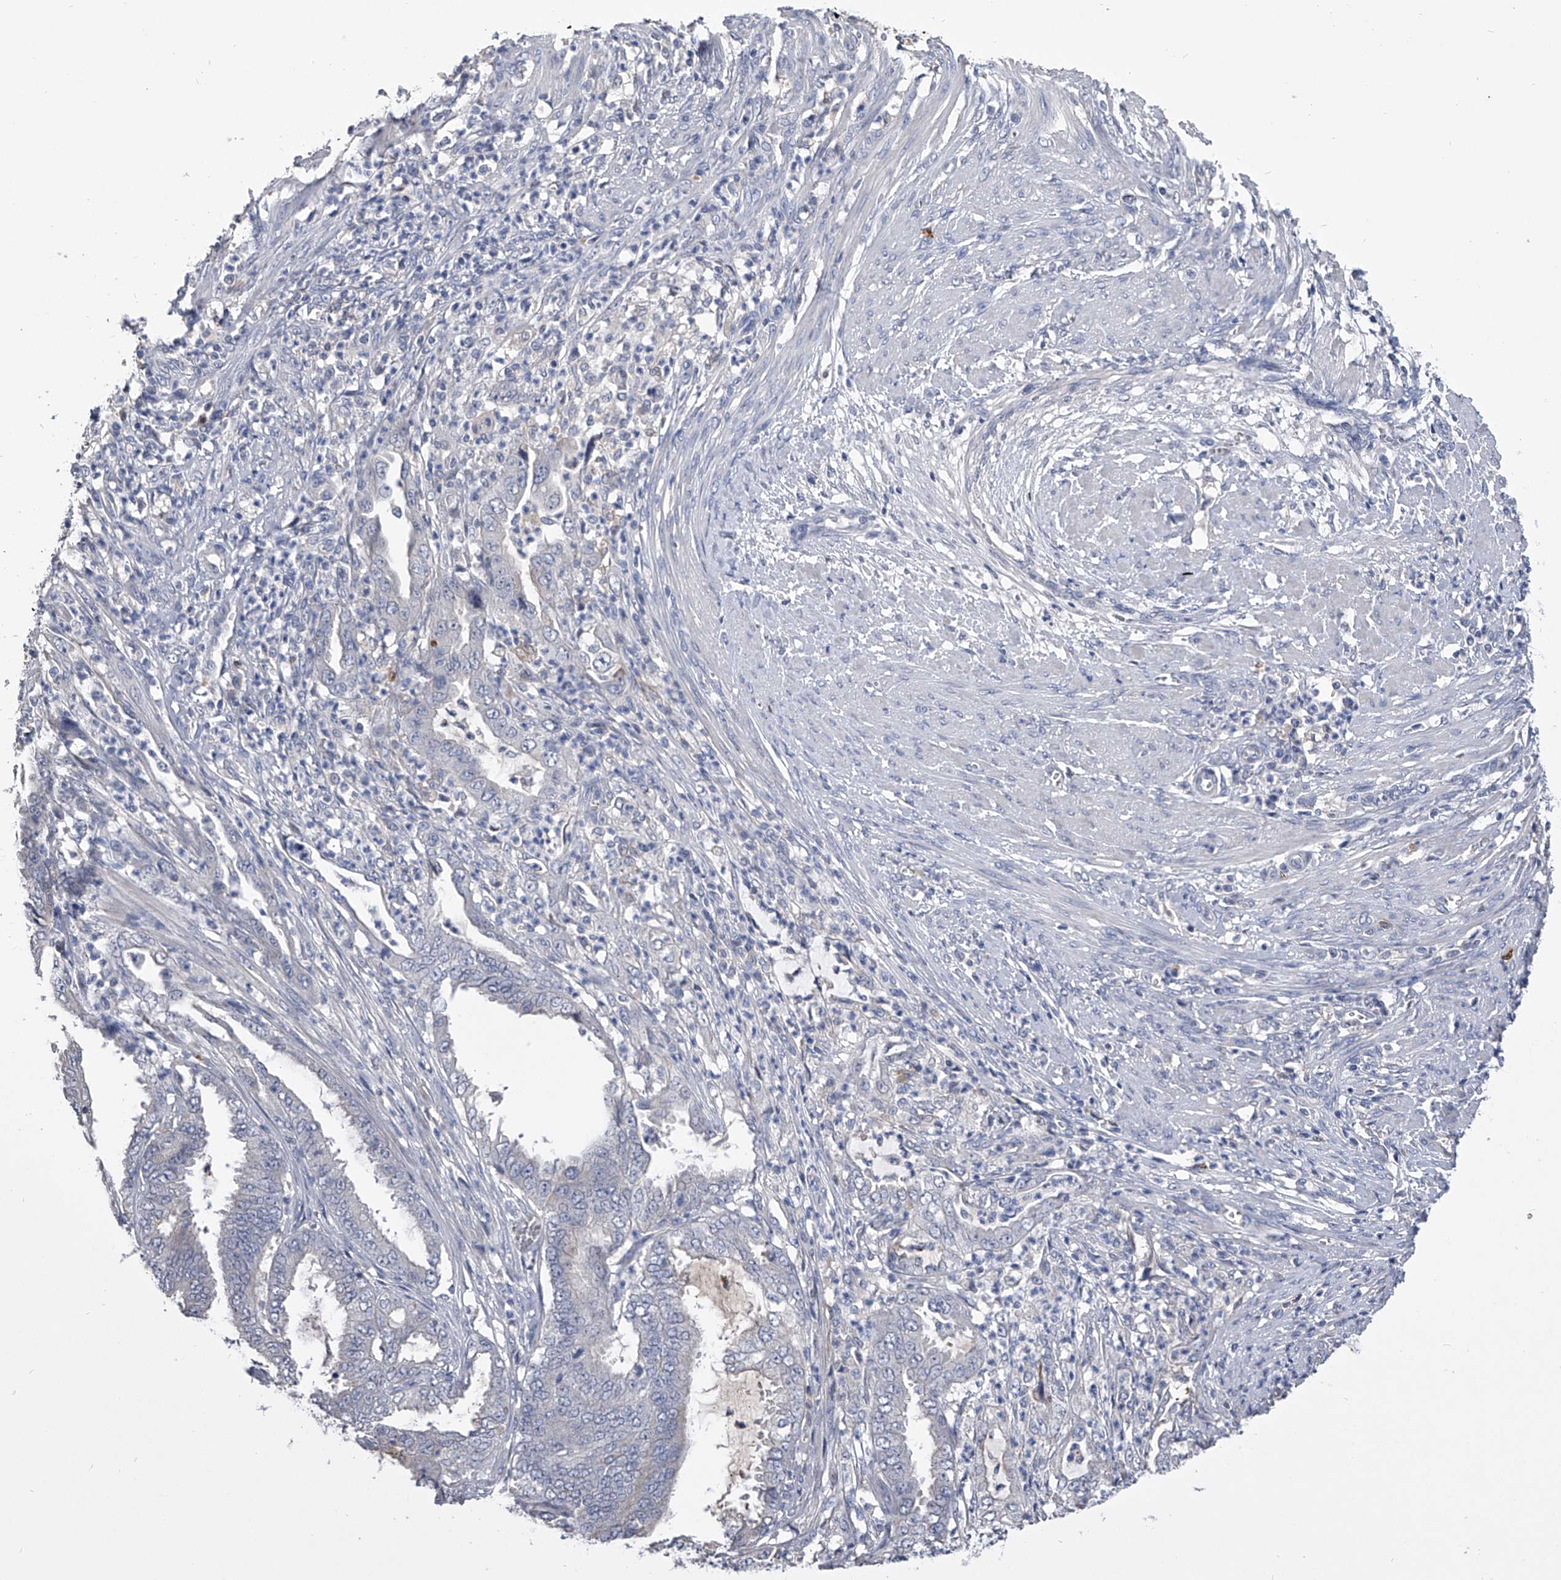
{"staining": {"intensity": "negative", "quantity": "none", "location": "none"}, "tissue": "endometrial cancer", "cell_type": "Tumor cells", "image_type": "cancer", "snomed": [{"axis": "morphology", "description": "Adenocarcinoma, NOS"}, {"axis": "topography", "description": "Endometrium"}], "caption": "Human endometrial cancer (adenocarcinoma) stained for a protein using immunohistochemistry (IHC) demonstrates no staining in tumor cells.", "gene": "MDN1", "patient": {"sex": "female", "age": 51}}